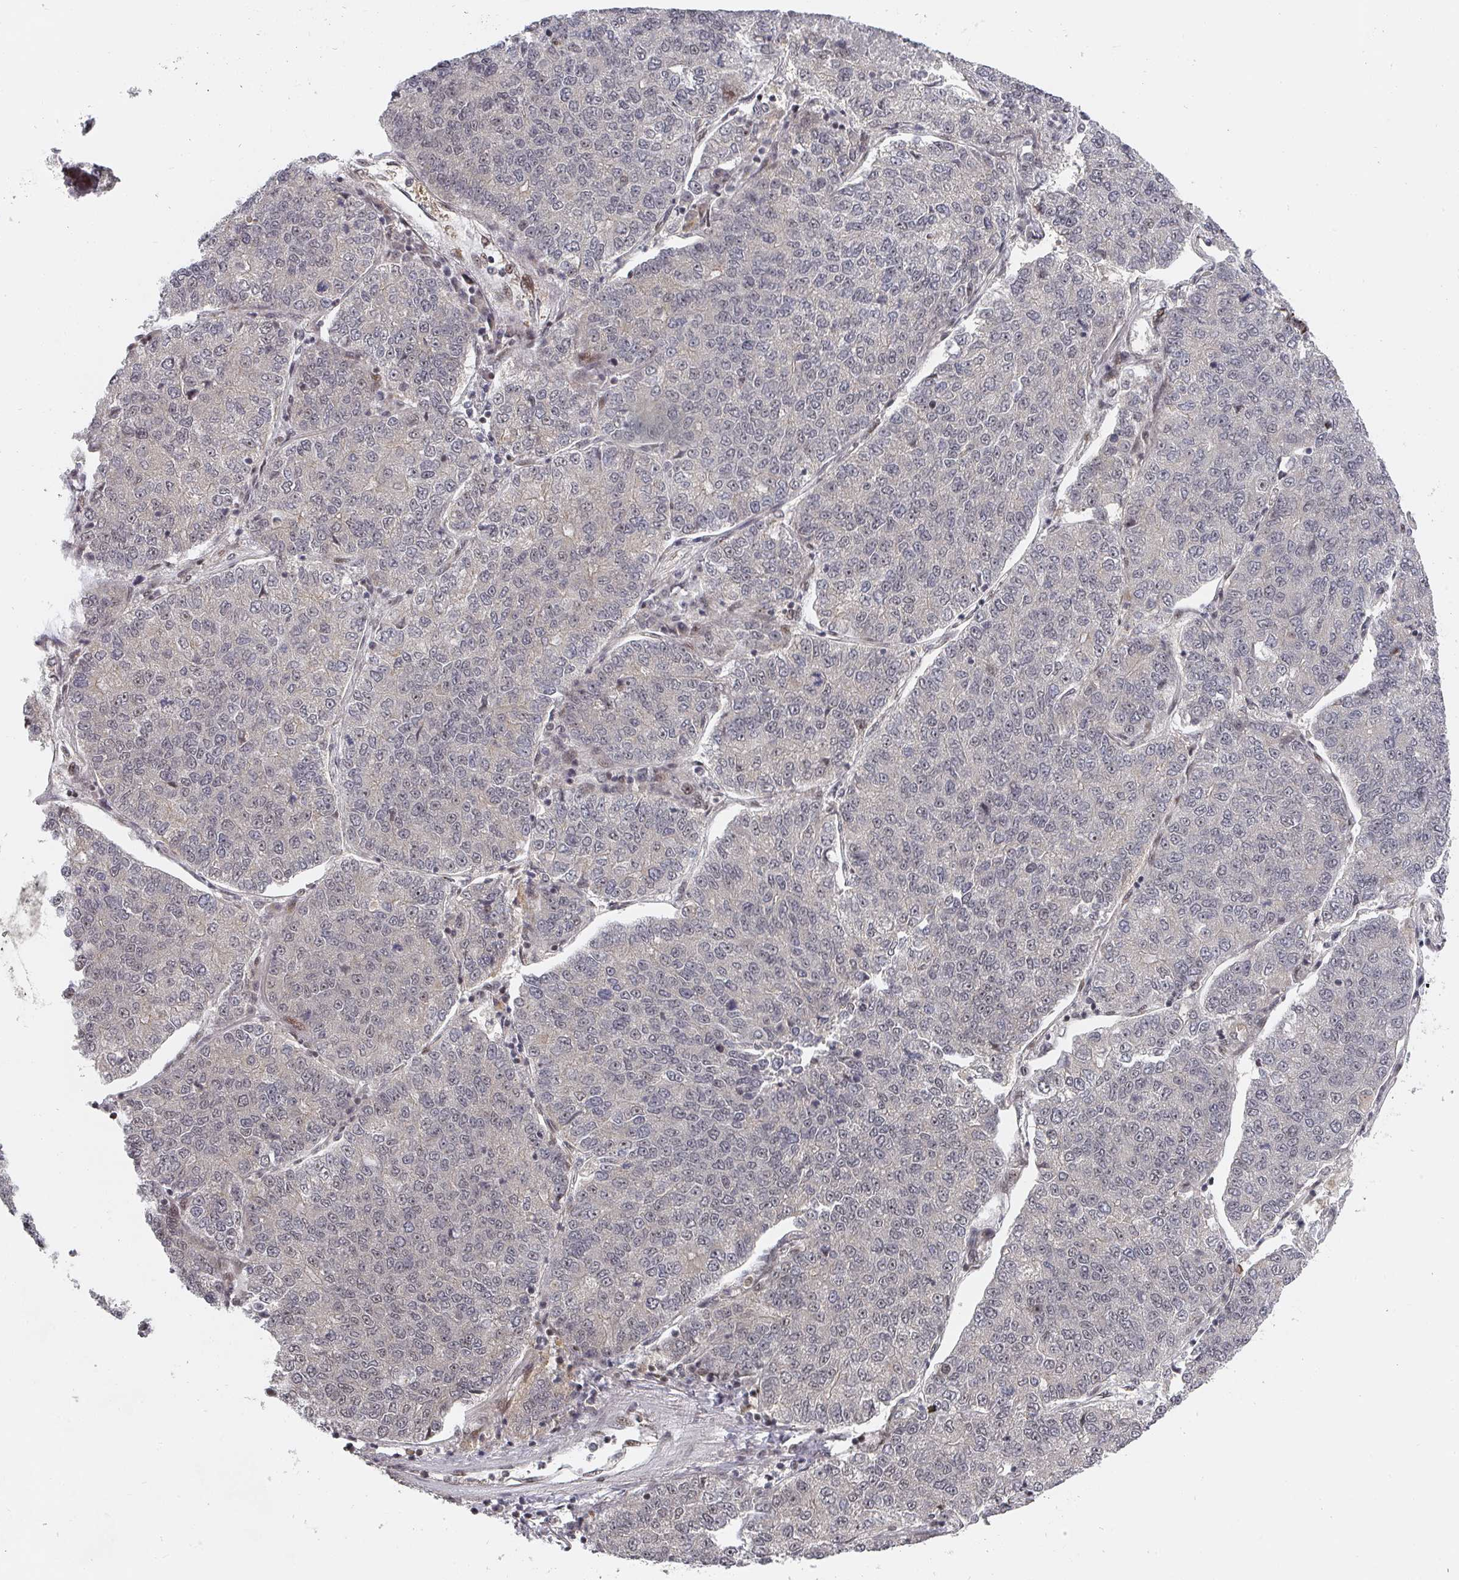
{"staining": {"intensity": "negative", "quantity": "none", "location": "none"}, "tissue": "lung cancer", "cell_type": "Tumor cells", "image_type": "cancer", "snomed": [{"axis": "morphology", "description": "Adenocarcinoma, NOS"}, {"axis": "topography", "description": "Lung"}], "caption": "Lung adenocarcinoma was stained to show a protein in brown. There is no significant expression in tumor cells. (Brightfield microscopy of DAB IHC at high magnification).", "gene": "KIF1C", "patient": {"sex": "male", "age": 49}}